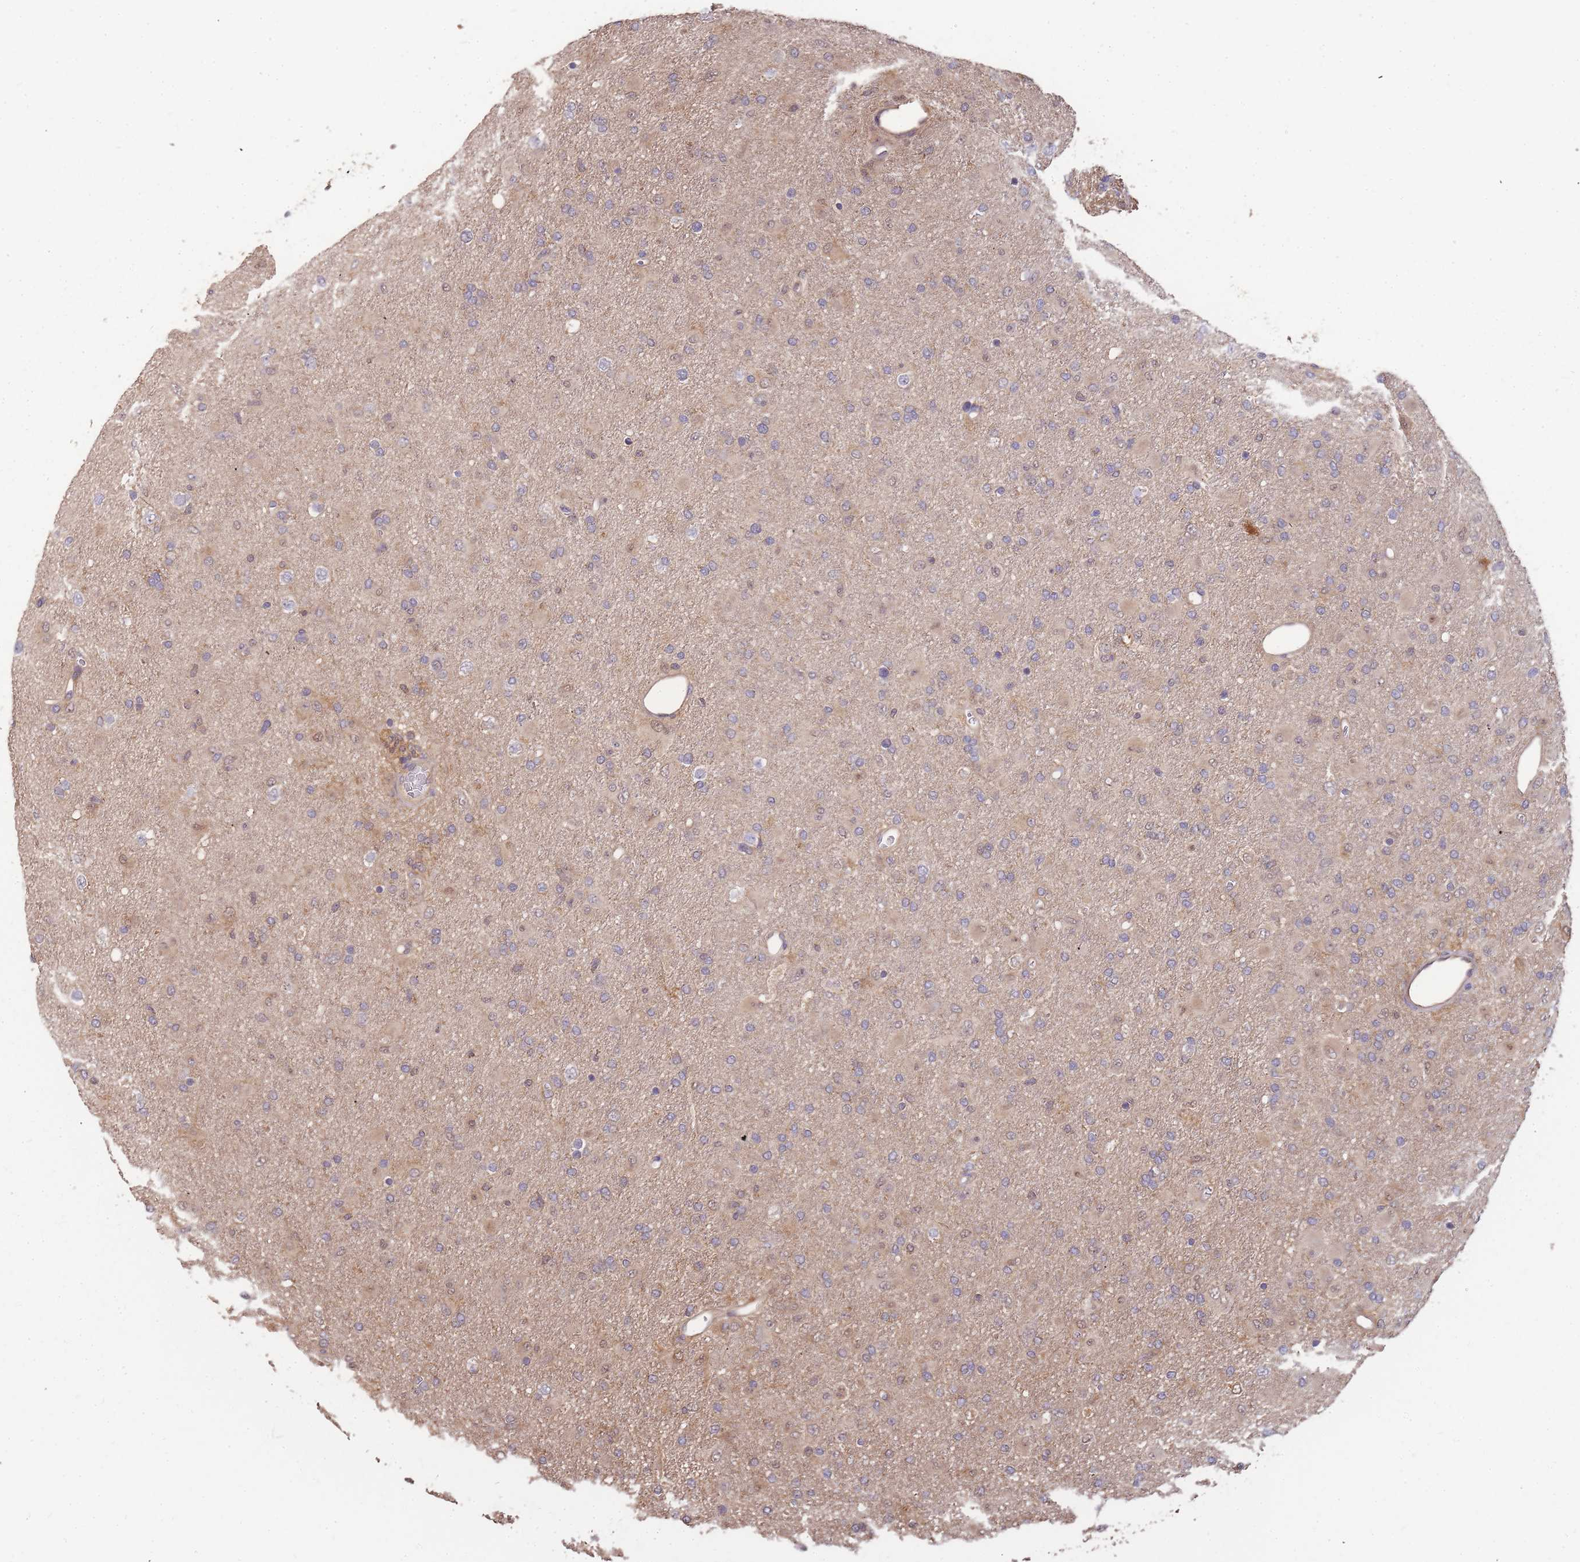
{"staining": {"intensity": "negative", "quantity": "none", "location": "none"}, "tissue": "glioma", "cell_type": "Tumor cells", "image_type": "cancer", "snomed": [{"axis": "morphology", "description": "Glioma, malignant, Low grade"}, {"axis": "topography", "description": "Brain"}], "caption": "Tumor cells show no significant protein expression in glioma.", "gene": "CDKN2AIPNL", "patient": {"sex": "male", "age": 65}}